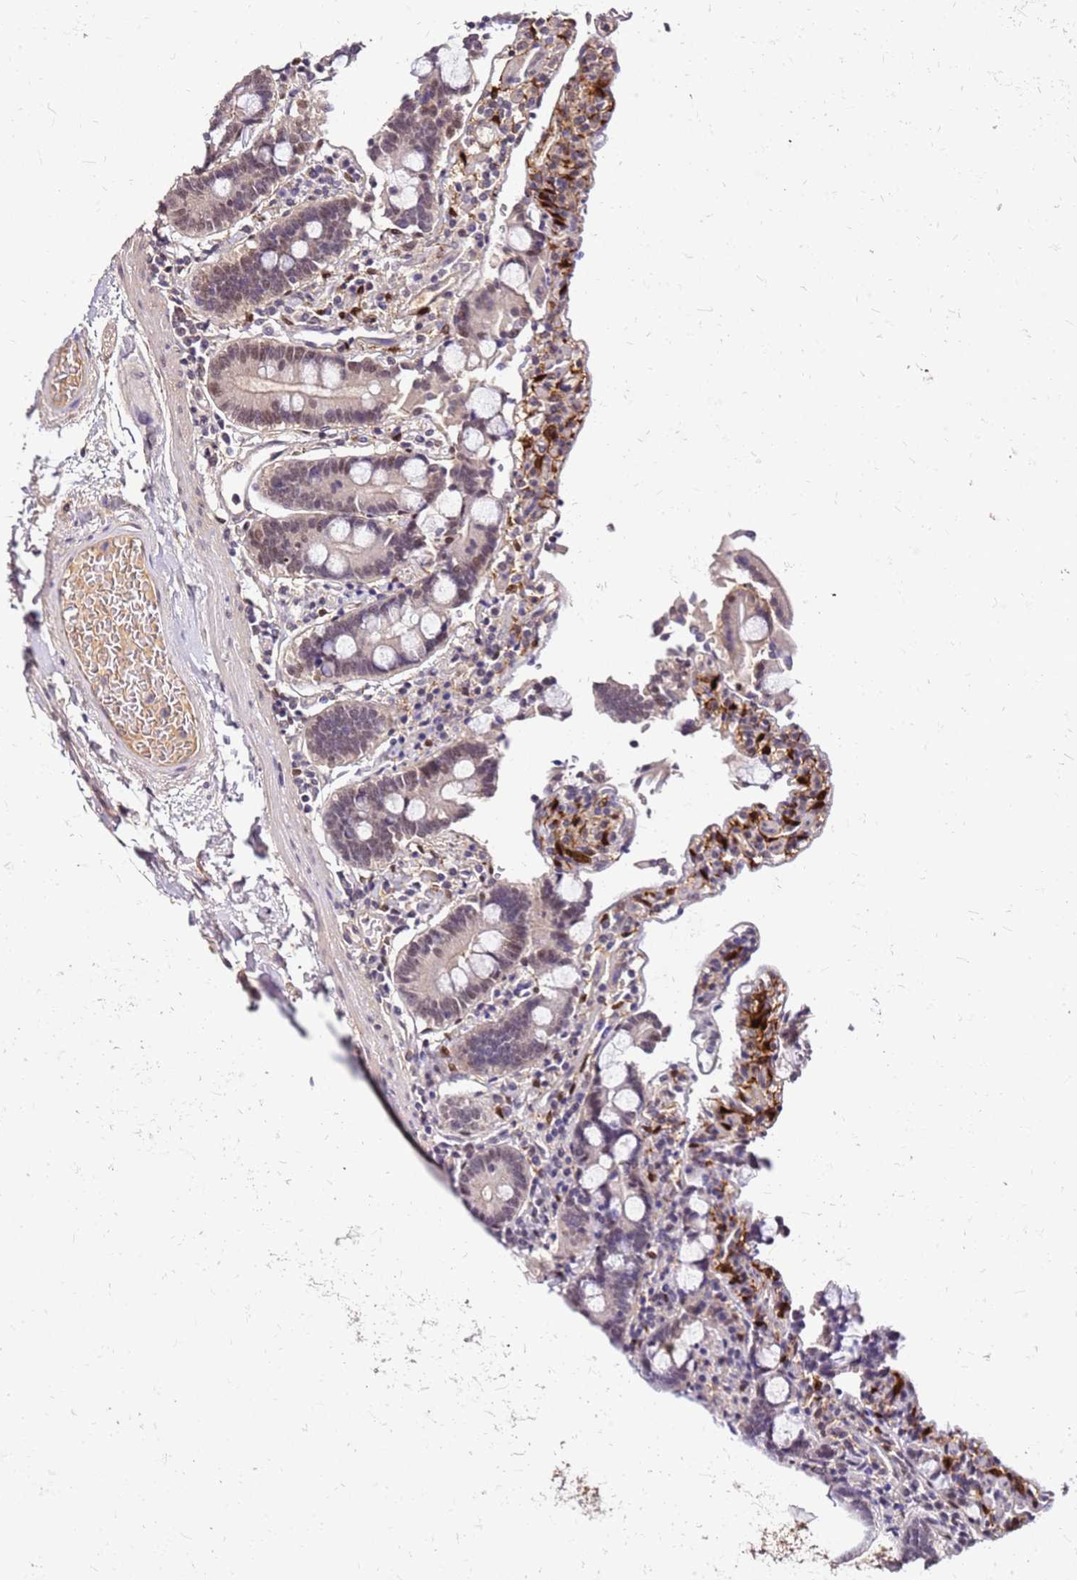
{"staining": {"intensity": "weak", "quantity": "25%-75%", "location": "cytoplasmic/membranous,nuclear"}, "tissue": "duodenum", "cell_type": "Glandular cells", "image_type": "normal", "snomed": [{"axis": "morphology", "description": "Normal tissue, NOS"}, {"axis": "topography", "description": "Duodenum"}], "caption": "Protein expression analysis of benign duodenum displays weak cytoplasmic/membranous,nuclear staining in about 25%-75% of glandular cells. Ihc stains the protein of interest in brown and the nuclei are stained blue.", "gene": "ALDH1A3", "patient": {"sex": "male", "age": 55}}